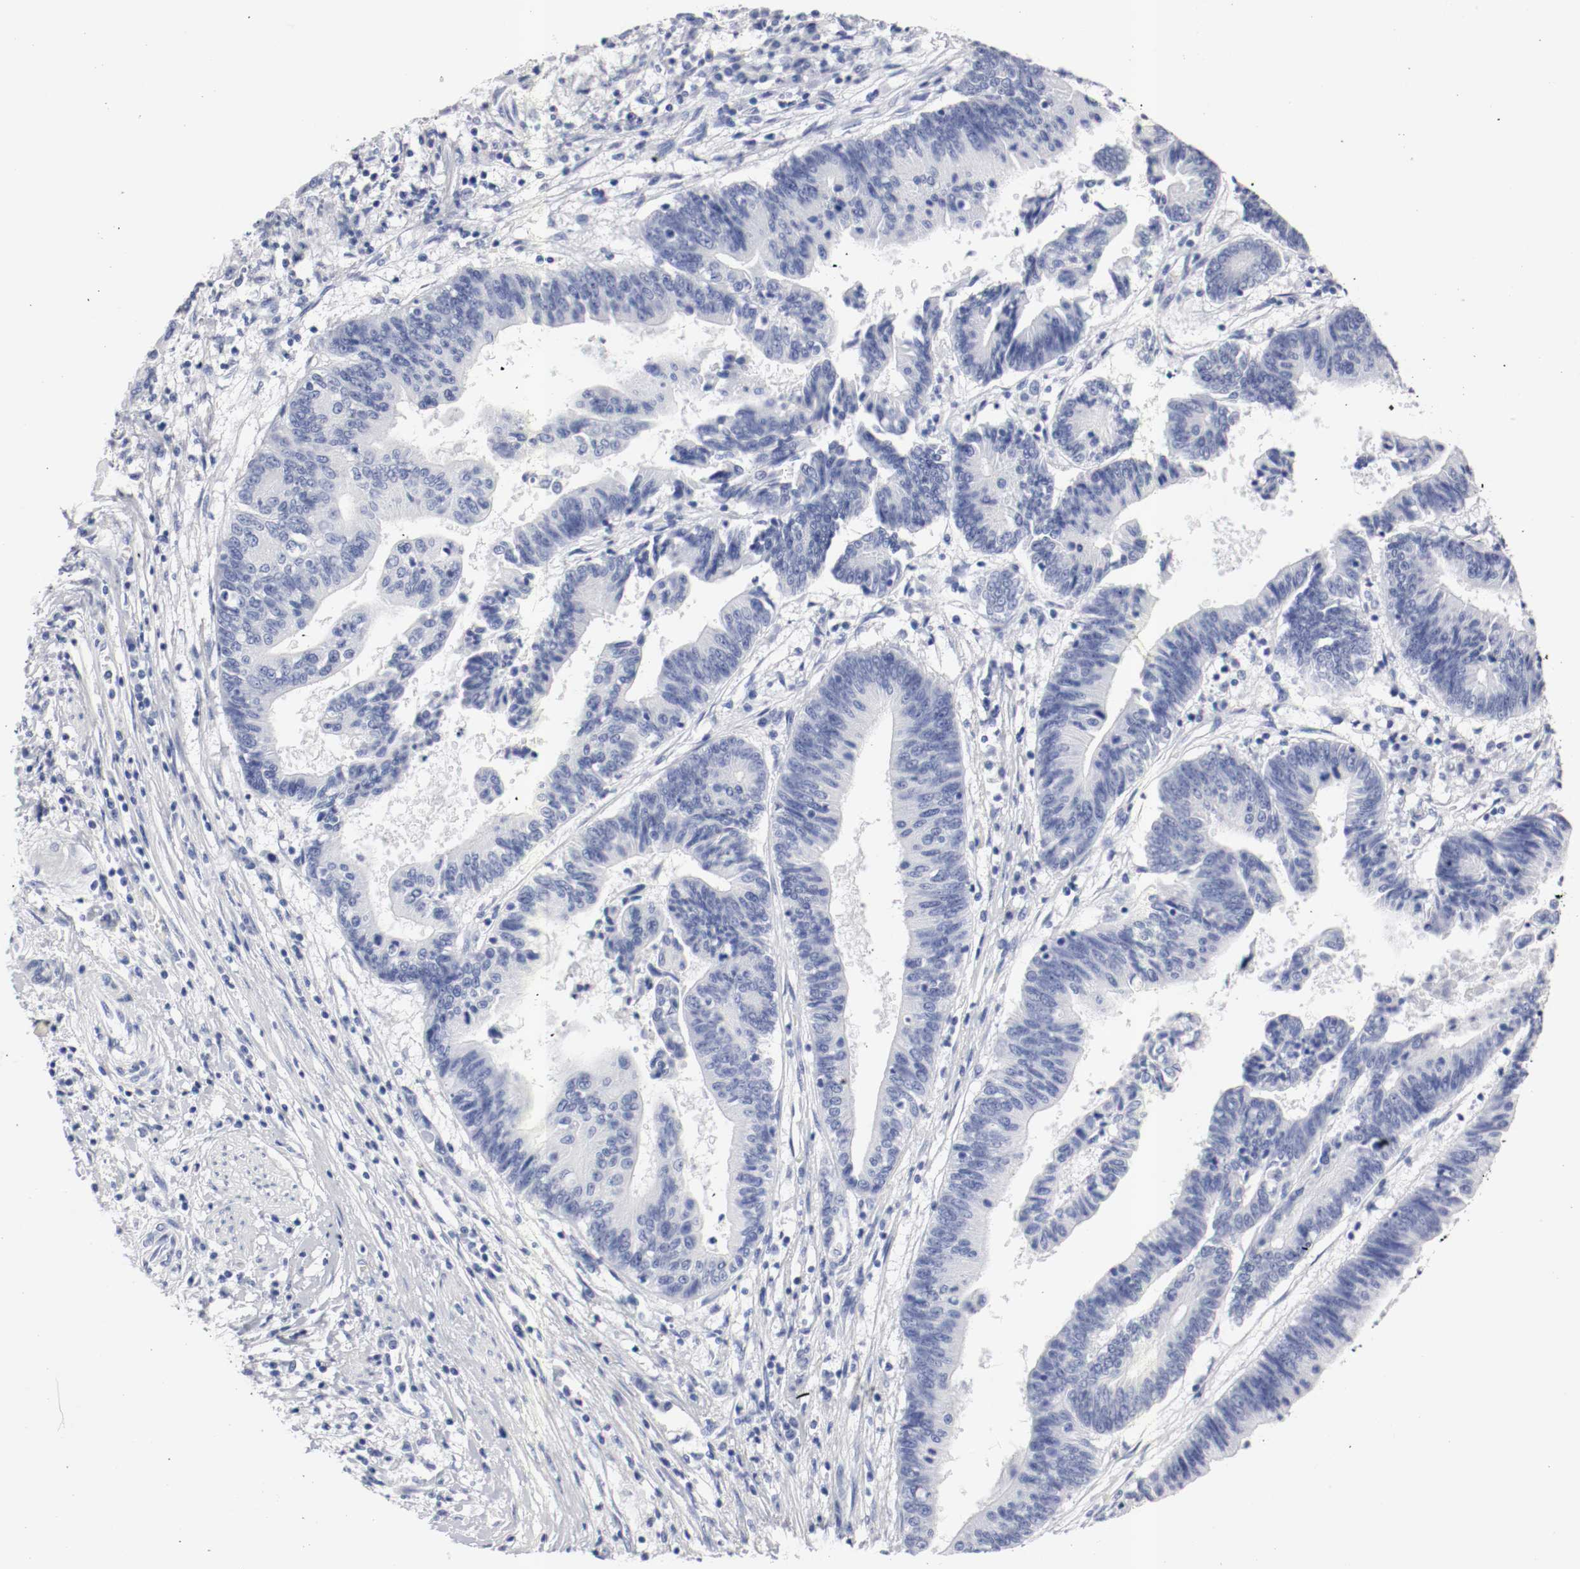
{"staining": {"intensity": "negative", "quantity": "none", "location": "none"}, "tissue": "pancreatic cancer", "cell_type": "Tumor cells", "image_type": "cancer", "snomed": [{"axis": "morphology", "description": "Adenocarcinoma, NOS"}, {"axis": "topography", "description": "Pancreas"}], "caption": "Immunohistochemistry (IHC) photomicrograph of pancreatic cancer (adenocarcinoma) stained for a protein (brown), which demonstrates no positivity in tumor cells.", "gene": "GAD1", "patient": {"sex": "female", "age": 48}}